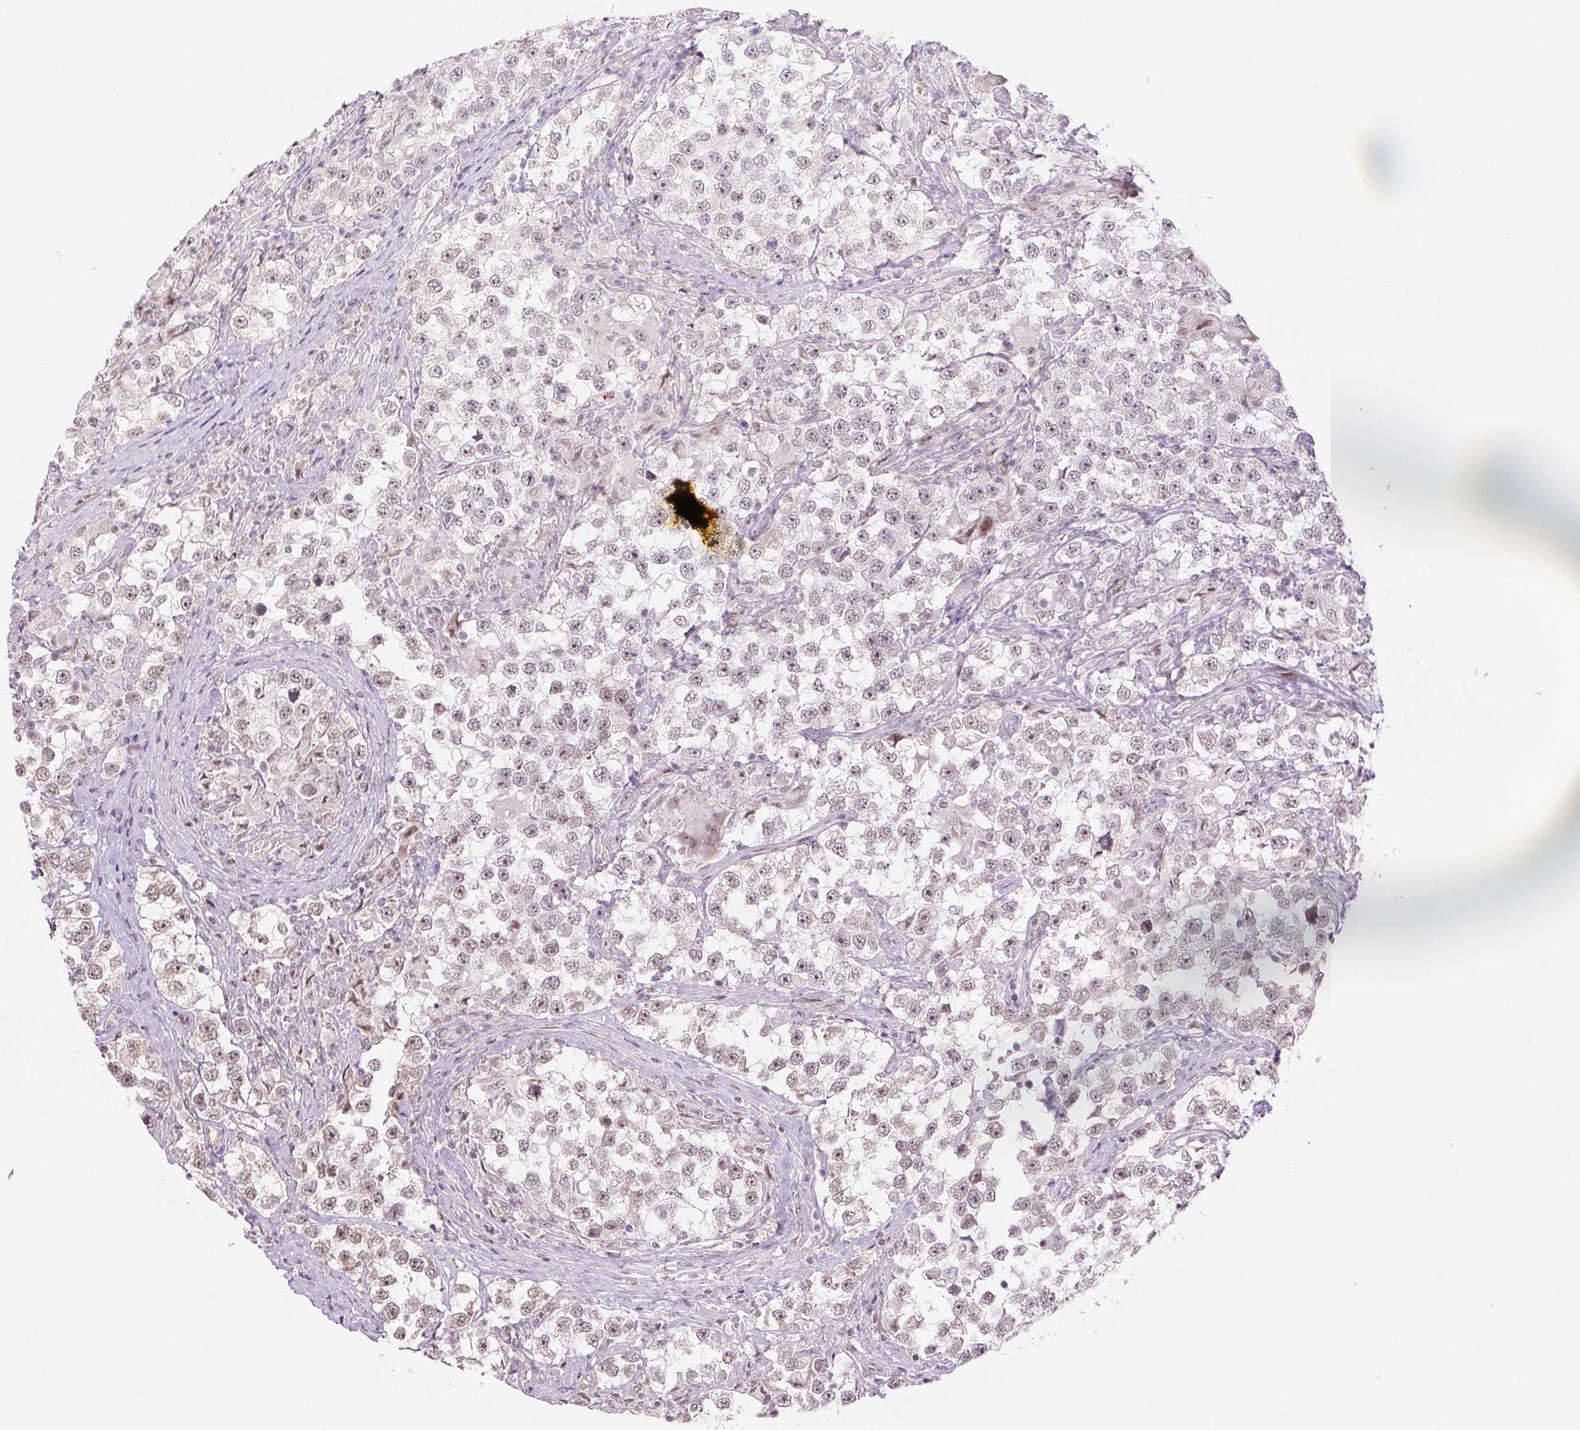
{"staining": {"intensity": "weak", "quantity": ">75%", "location": "nuclear"}, "tissue": "testis cancer", "cell_type": "Tumor cells", "image_type": "cancer", "snomed": [{"axis": "morphology", "description": "Seminoma, NOS"}, {"axis": "topography", "description": "Testis"}], "caption": "There is low levels of weak nuclear staining in tumor cells of testis cancer, as demonstrated by immunohistochemical staining (brown color).", "gene": "TCFL5", "patient": {"sex": "male", "age": 46}}